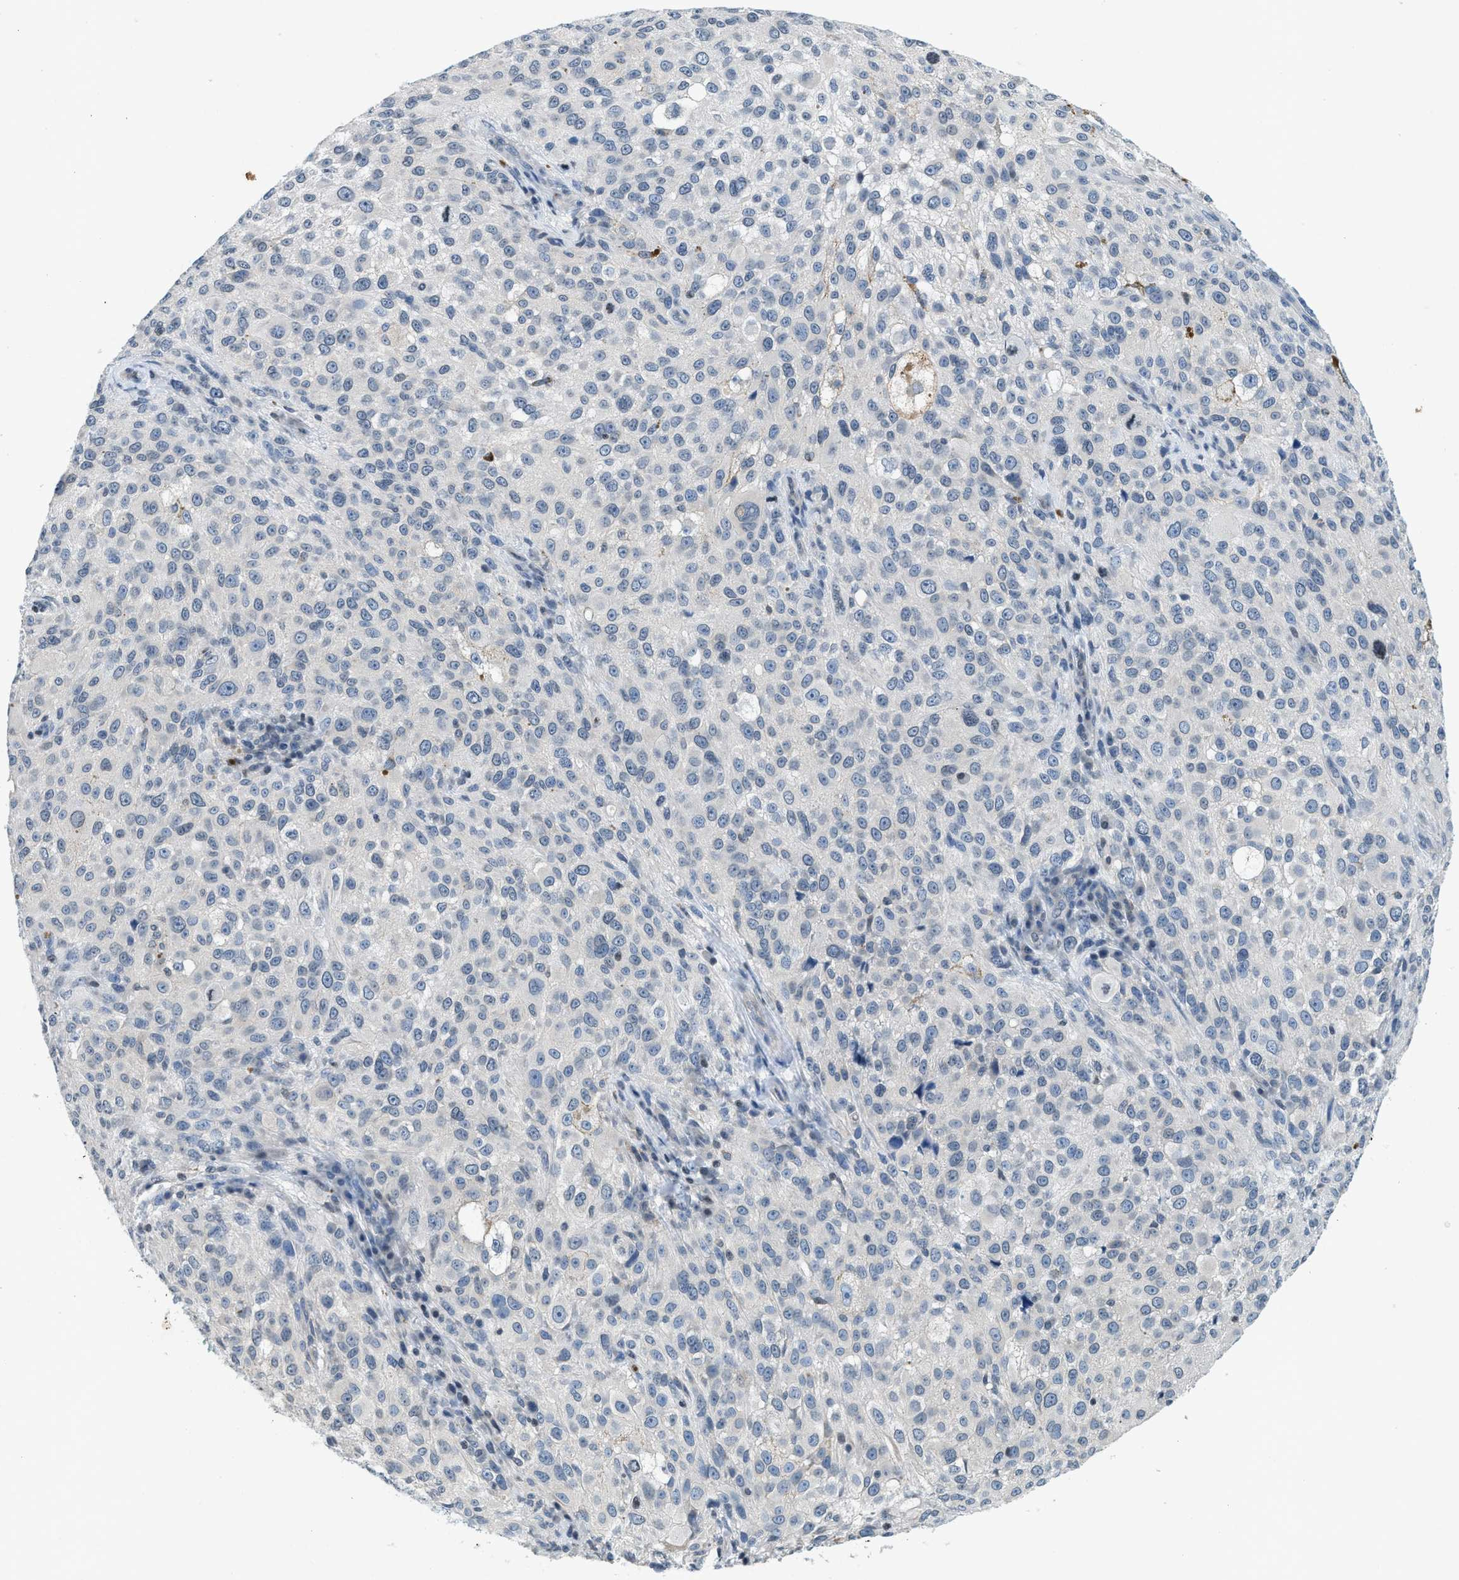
{"staining": {"intensity": "negative", "quantity": "none", "location": "none"}, "tissue": "melanoma", "cell_type": "Tumor cells", "image_type": "cancer", "snomed": [{"axis": "morphology", "description": "Necrosis, NOS"}, {"axis": "morphology", "description": "Malignant melanoma, NOS"}, {"axis": "topography", "description": "Skin"}], "caption": "Melanoma was stained to show a protein in brown. There is no significant positivity in tumor cells.", "gene": "UVRAG", "patient": {"sex": "female", "age": 87}}